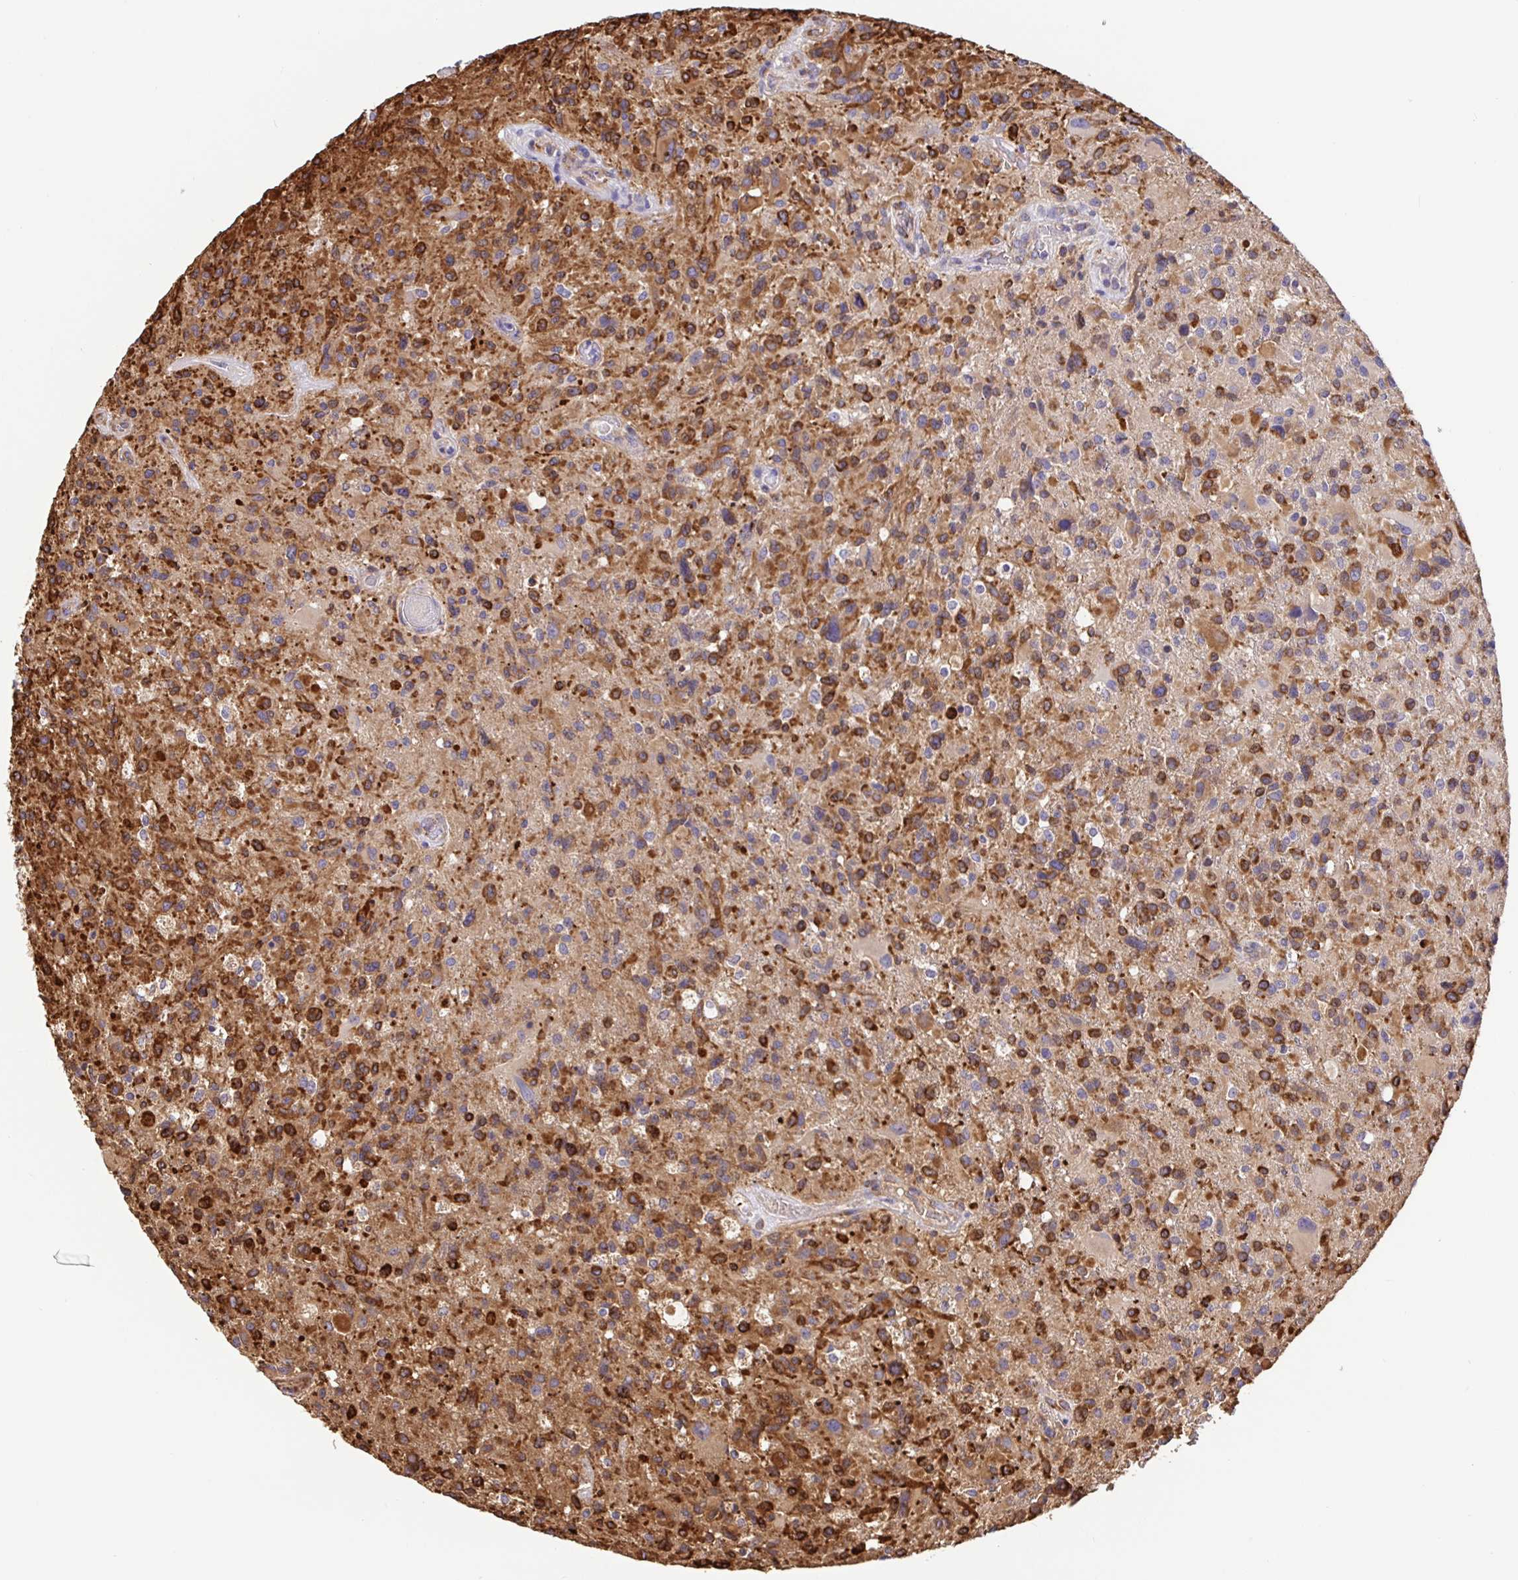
{"staining": {"intensity": "strong", "quantity": "25%-75%", "location": "cytoplasmic/membranous"}, "tissue": "glioma", "cell_type": "Tumor cells", "image_type": "cancer", "snomed": [{"axis": "morphology", "description": "Glioma, malignant, High grade"}, {"axis": "topography", "description": "Brain"}], "caption": "The micrograph demonstrates a brown stain indicating the presence of a protein in the cytoplasmic/membranous of tumor cells in malignant glioma (high-grade).", "gene": "MAOA", "patient": {"sex": "male", "age": 63}}